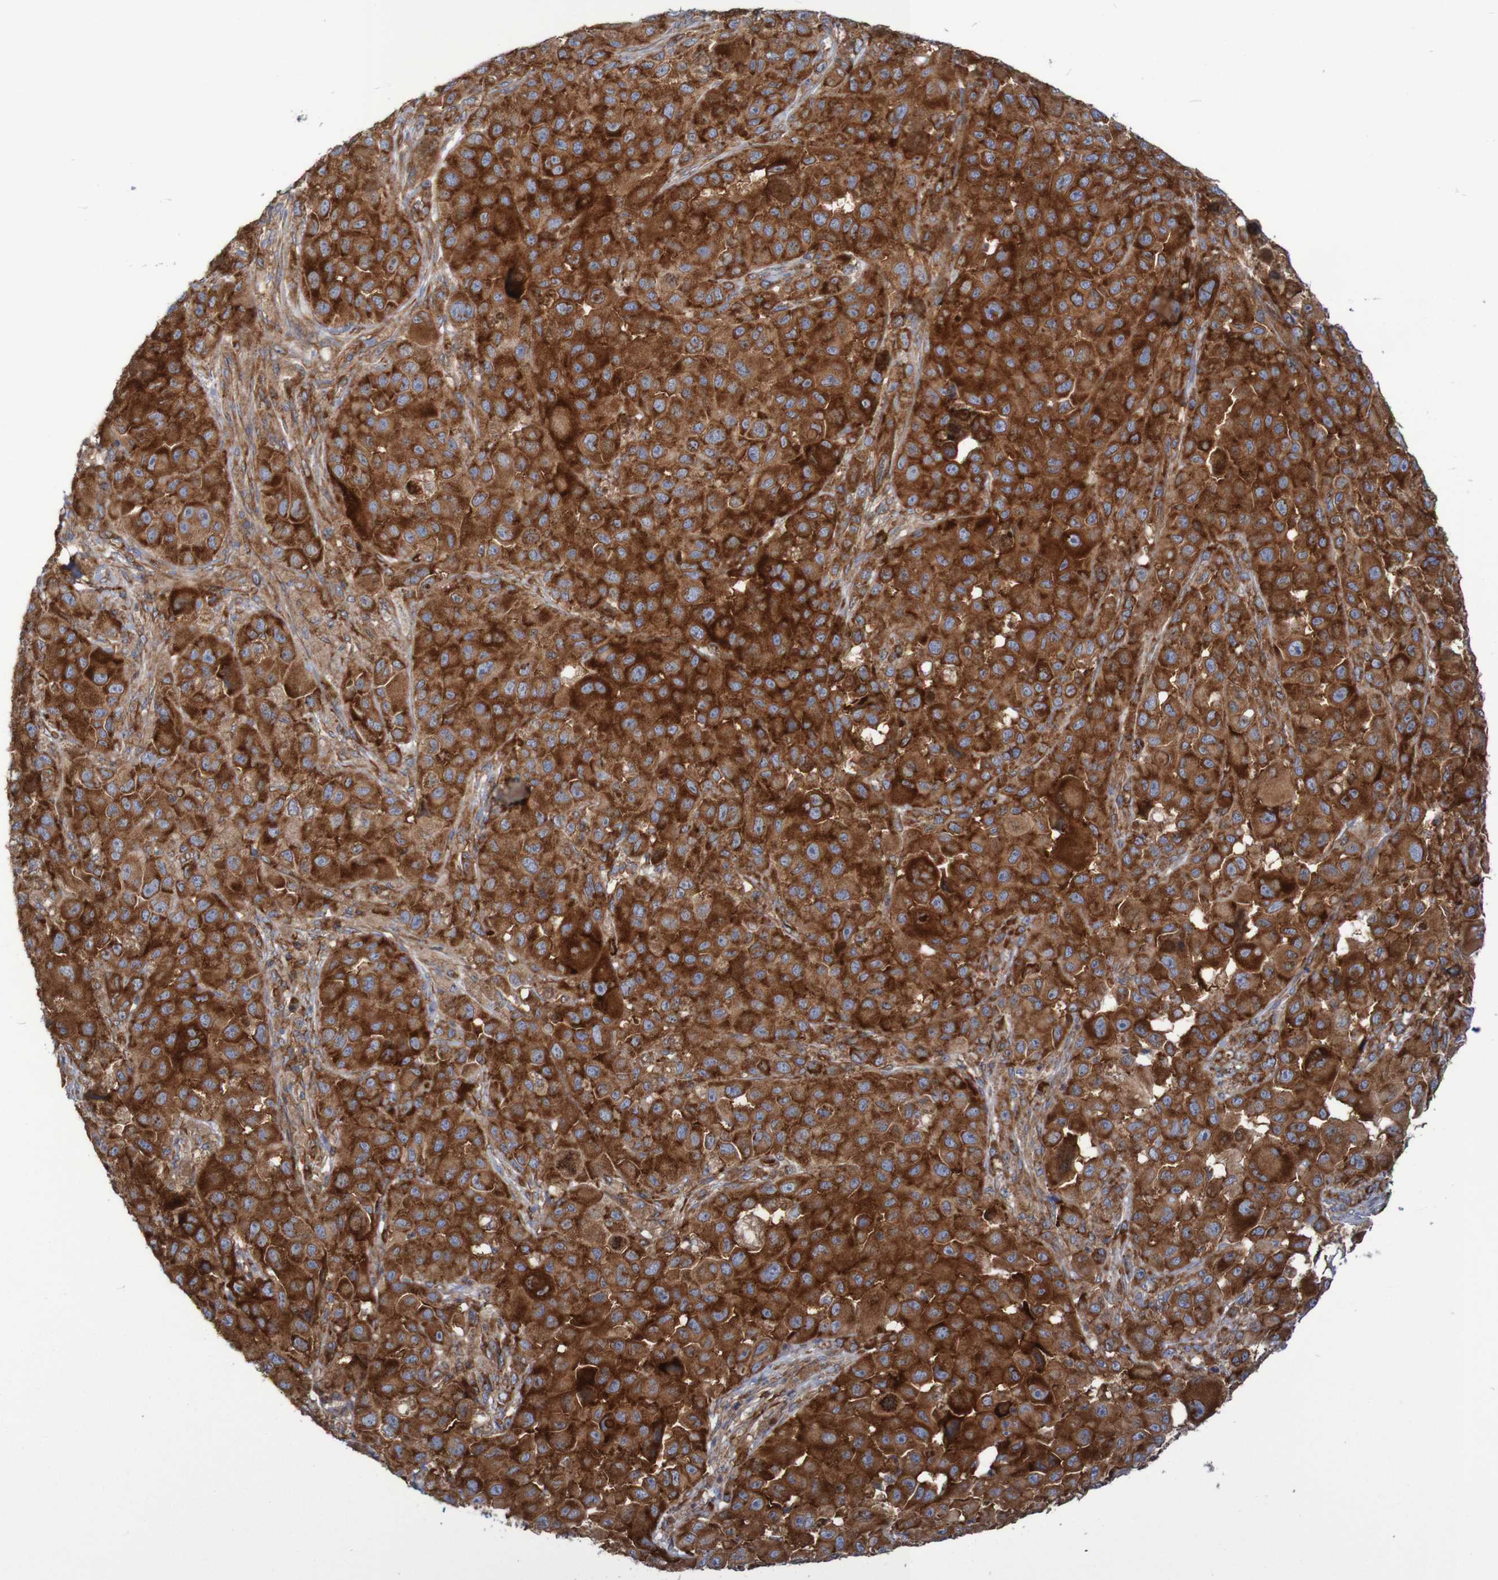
{"staining": {"intensity": "strong", "quantity": ">75%", "location": "cytoplasmic/membranous"}, "tissue": "melanoma", "cell_type": "Tumor cells", "image_type": "cancer", "snomed": [{"axis": "morphology", "description": "Malignant melanoma, NOS"}, {"axis": "topography", "description": "Skin"}], "caption": "Protein staining exhibits strong cytoplasmic/membranous expression in approximately >75% of tumor cells in malignant melanoma.", "gene": "FXR2", "patient": {"sex": "male", "age": 96}}